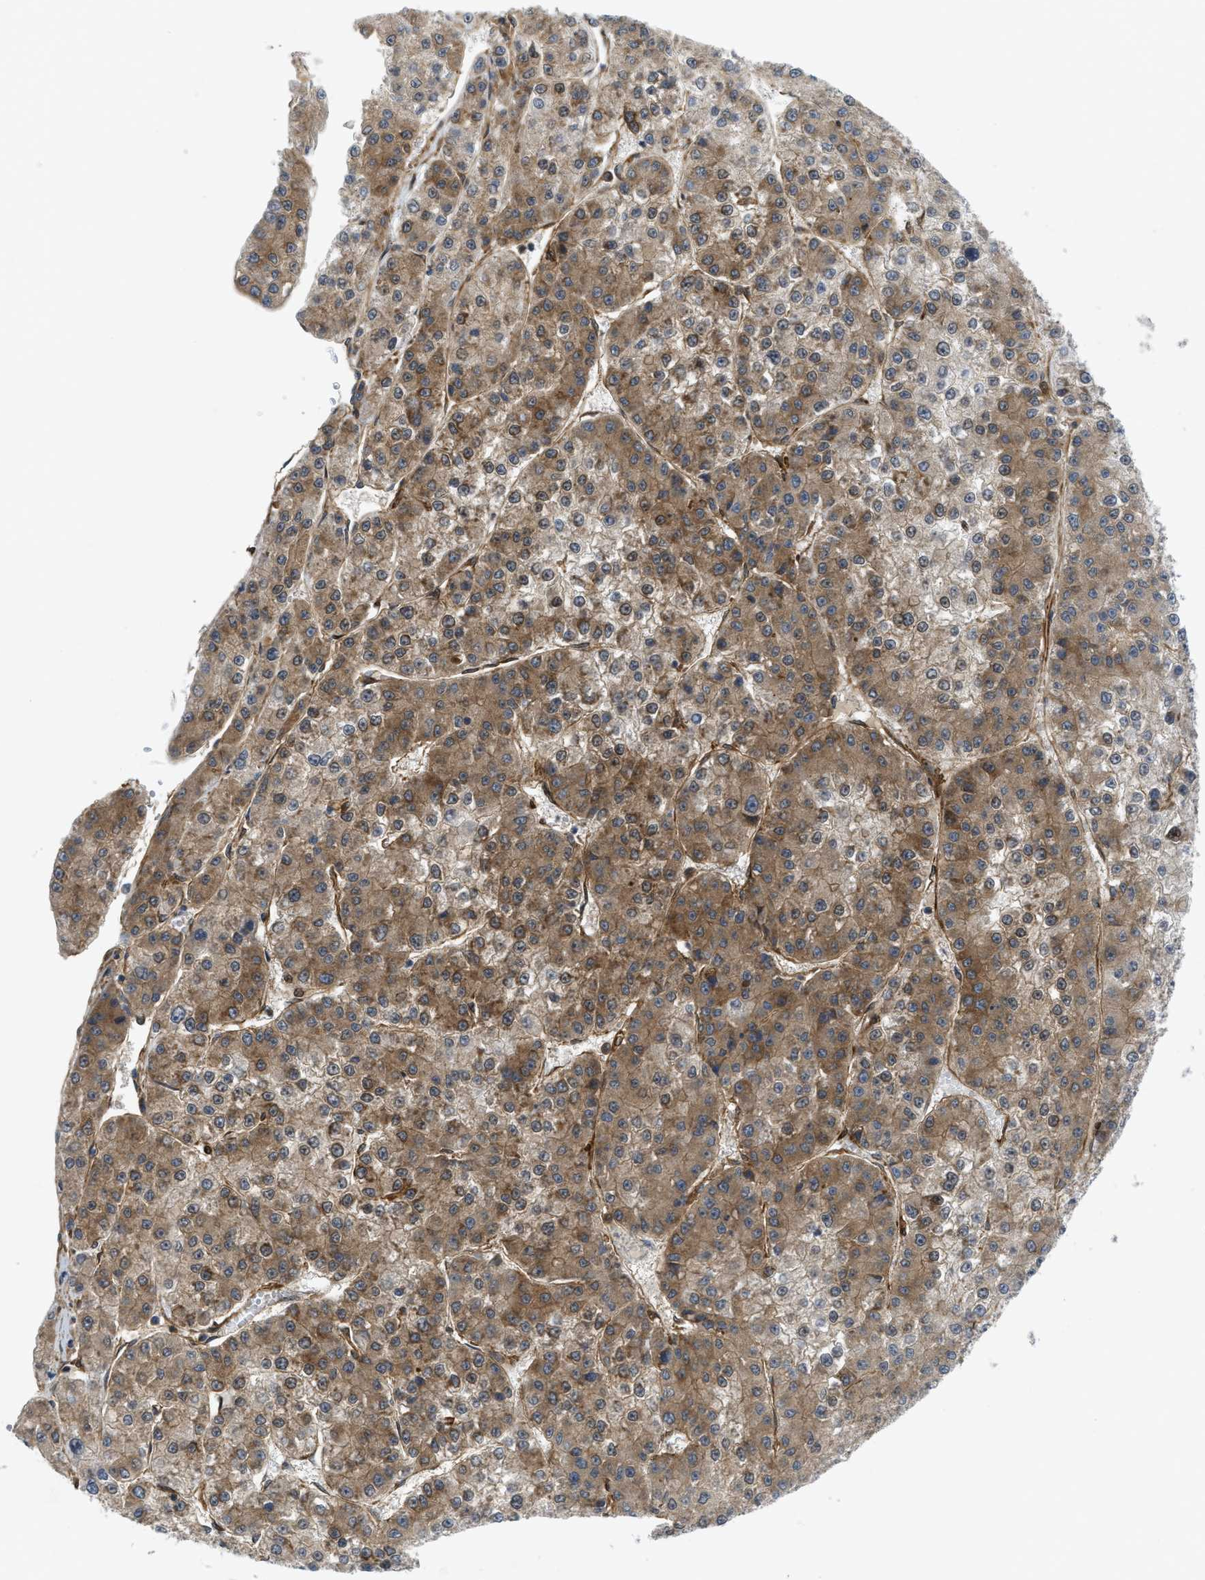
{"staining": {"intensity": "moderate", "quantity": ">75%", "location": "cytoplasmic/membranous"}, "tissue": "liver cancer", "cell_type": "Tumor cells", "image_type": "cancer", "snomed": [{"axis": "morphology", "description": "Carcinoma, Hepatocellular, NOS"}, {"axis": "topography", "description": "Liver"}], "caption": "Liver cancer tissue demonstrates moderate cytoplasmic/membranous expression in about >75% of tumor cells", "gene": "PICALM", "patient": {"sex": "female", "age": 73}}